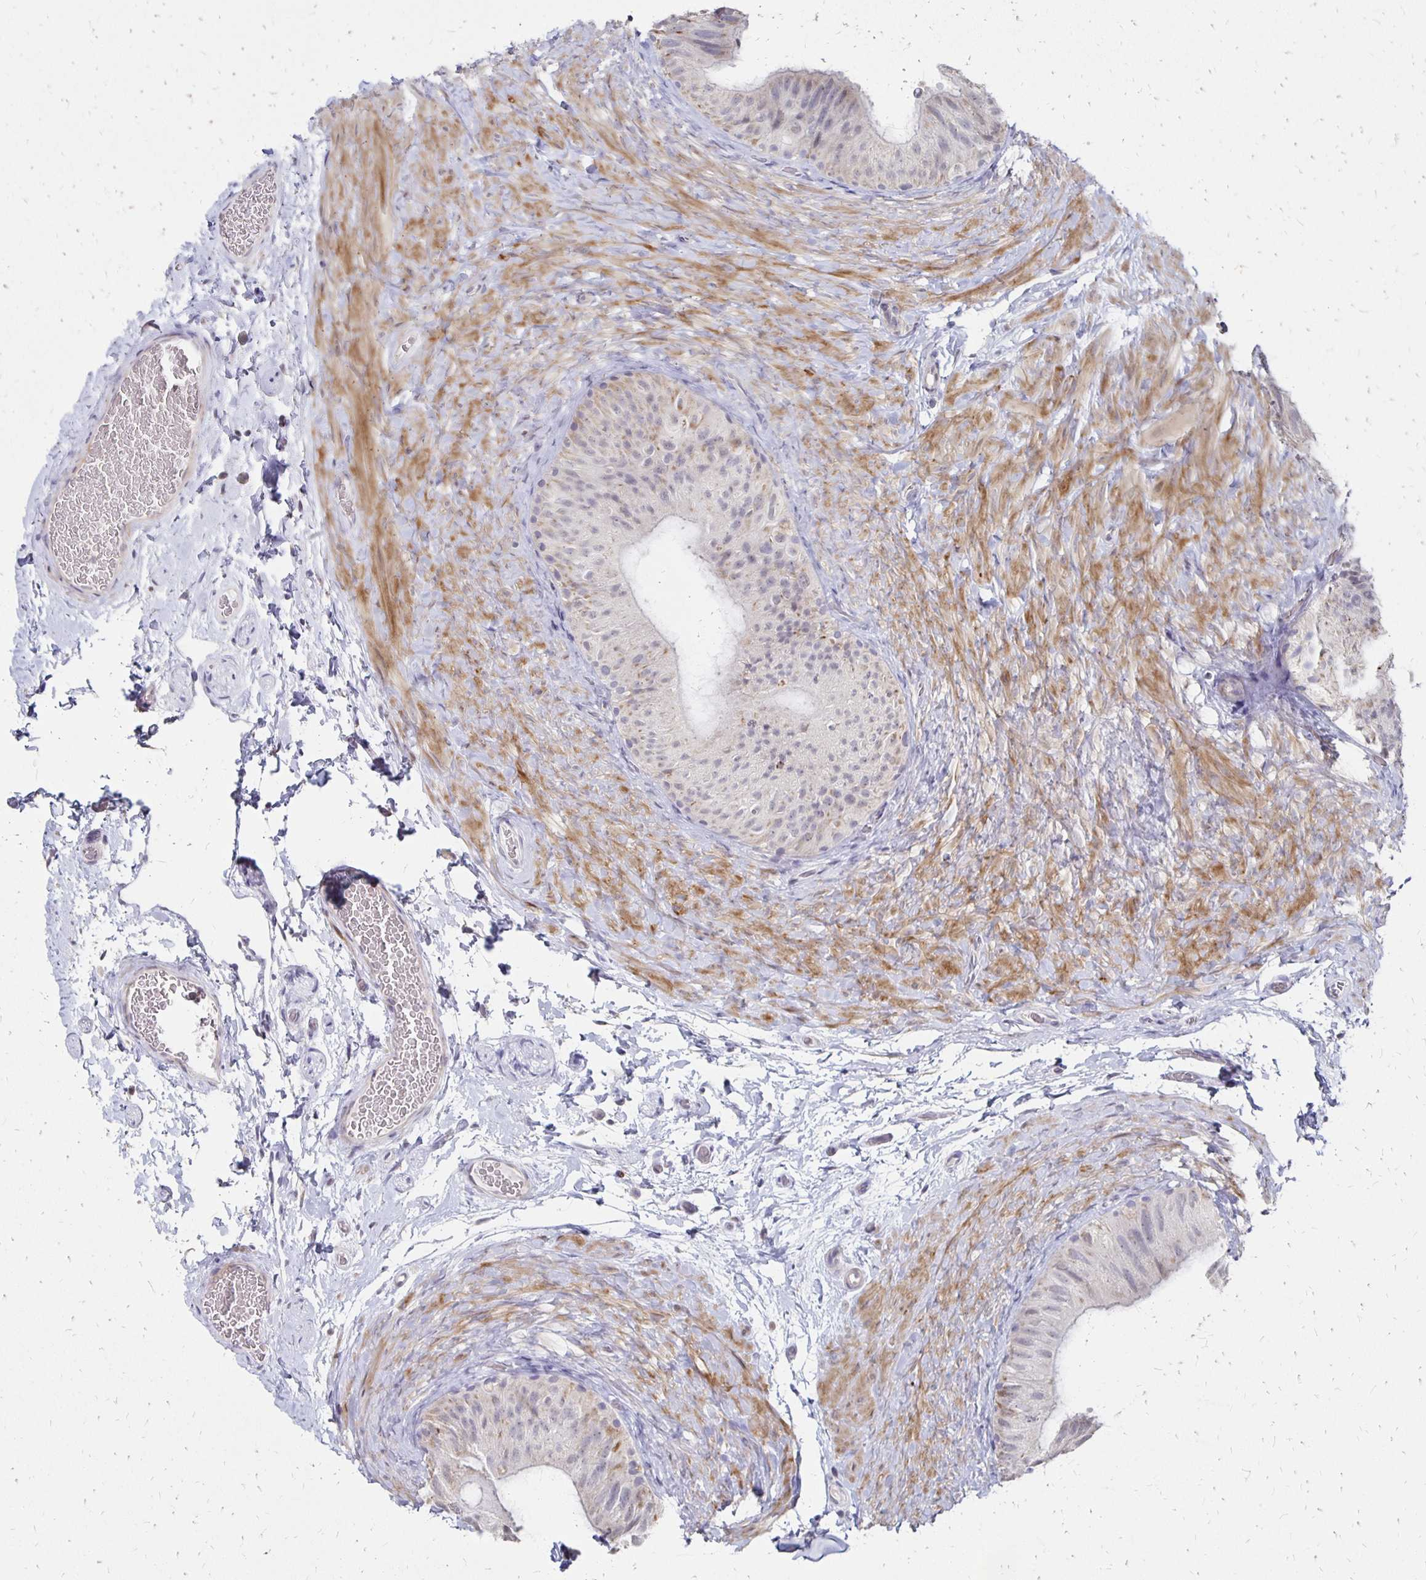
{"staining": {"intensity": "weak", "quantity": "<25%", "location": "cytoplasmic/membranous"}, "tissue": "epididymis", "cell_type": "Glandular cells", "image_type": "normal", "snomed": [{"axis": "morphology", "description": "Normal tissue, NOS"}, {"axis": "topography", "description": "Epididymis, spermatic cord, NOS"}, {"axis": "topography", "description": "Epididymis"}], "caption": "Protein analysis of benign epididymis exhibits no significant staining in glandular cells. (DAB IHC with hematoxylin counter stain).", "gene": "ATOSB", "patient": {"sex": "male", "age": 31}}